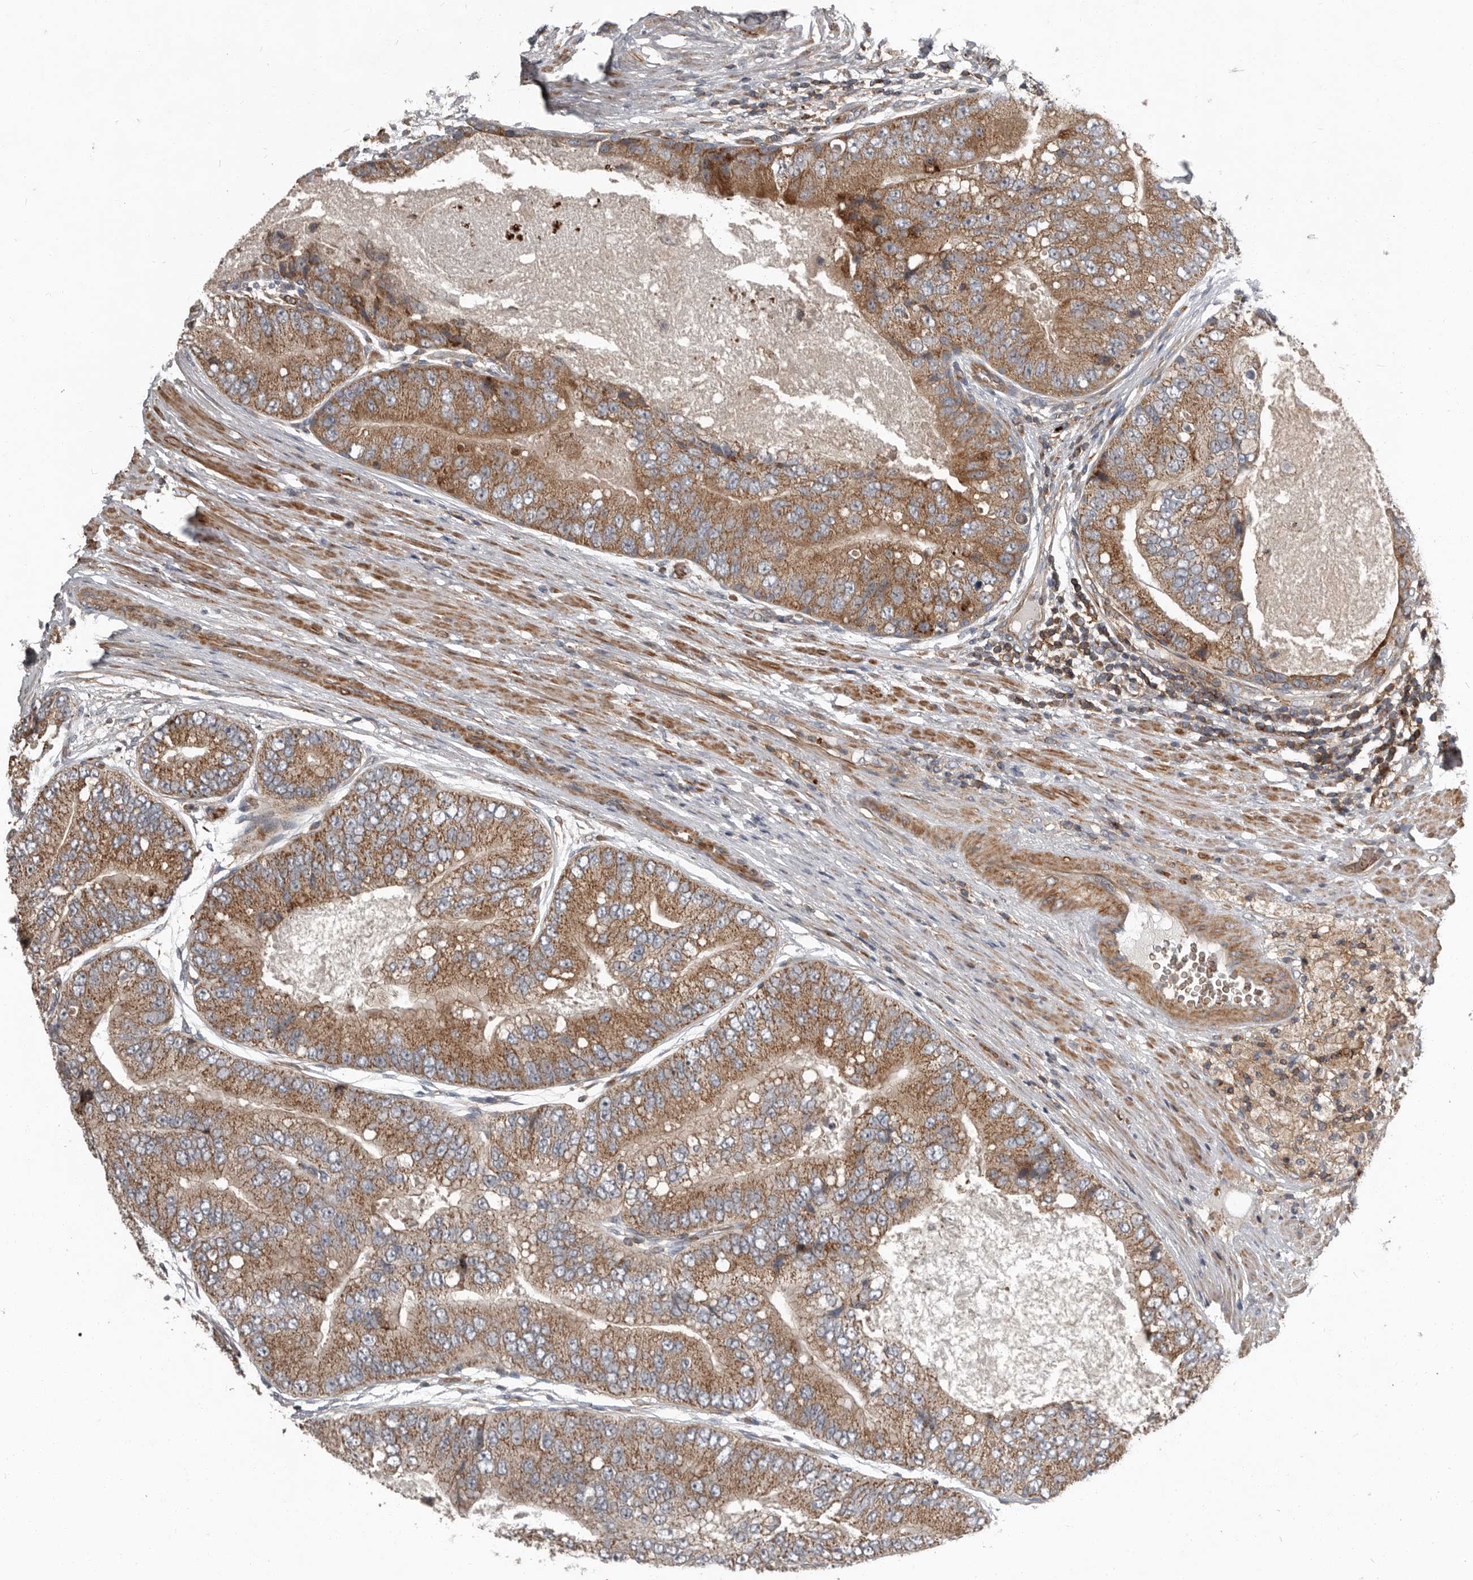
{"staining": {"intensity": "moderate", "quantity": ">75%", "location": "cytoplasmic/membranous"}, "tissue": "prostate cancer", "cell_type": "Tumor cells", "image_type": "cancer", "snomed": [{"axis": "morphology", "description": "Adenocarcinoma, High grade"}, {"axis": "topography", "description": "Prostate"}], "caption": "This histopathology image reveals prostate cancer (high-grade adenocarcinoma) stained with immunohistochemistry (IHC) to label a protein in brown. The cytoplasmic/membranous of tumor cells show moderate positivity for the protein. Nuclei are counter-stained blue.", "gene": "FBXO31", "patient": {"sex": "male", "age": 70}}